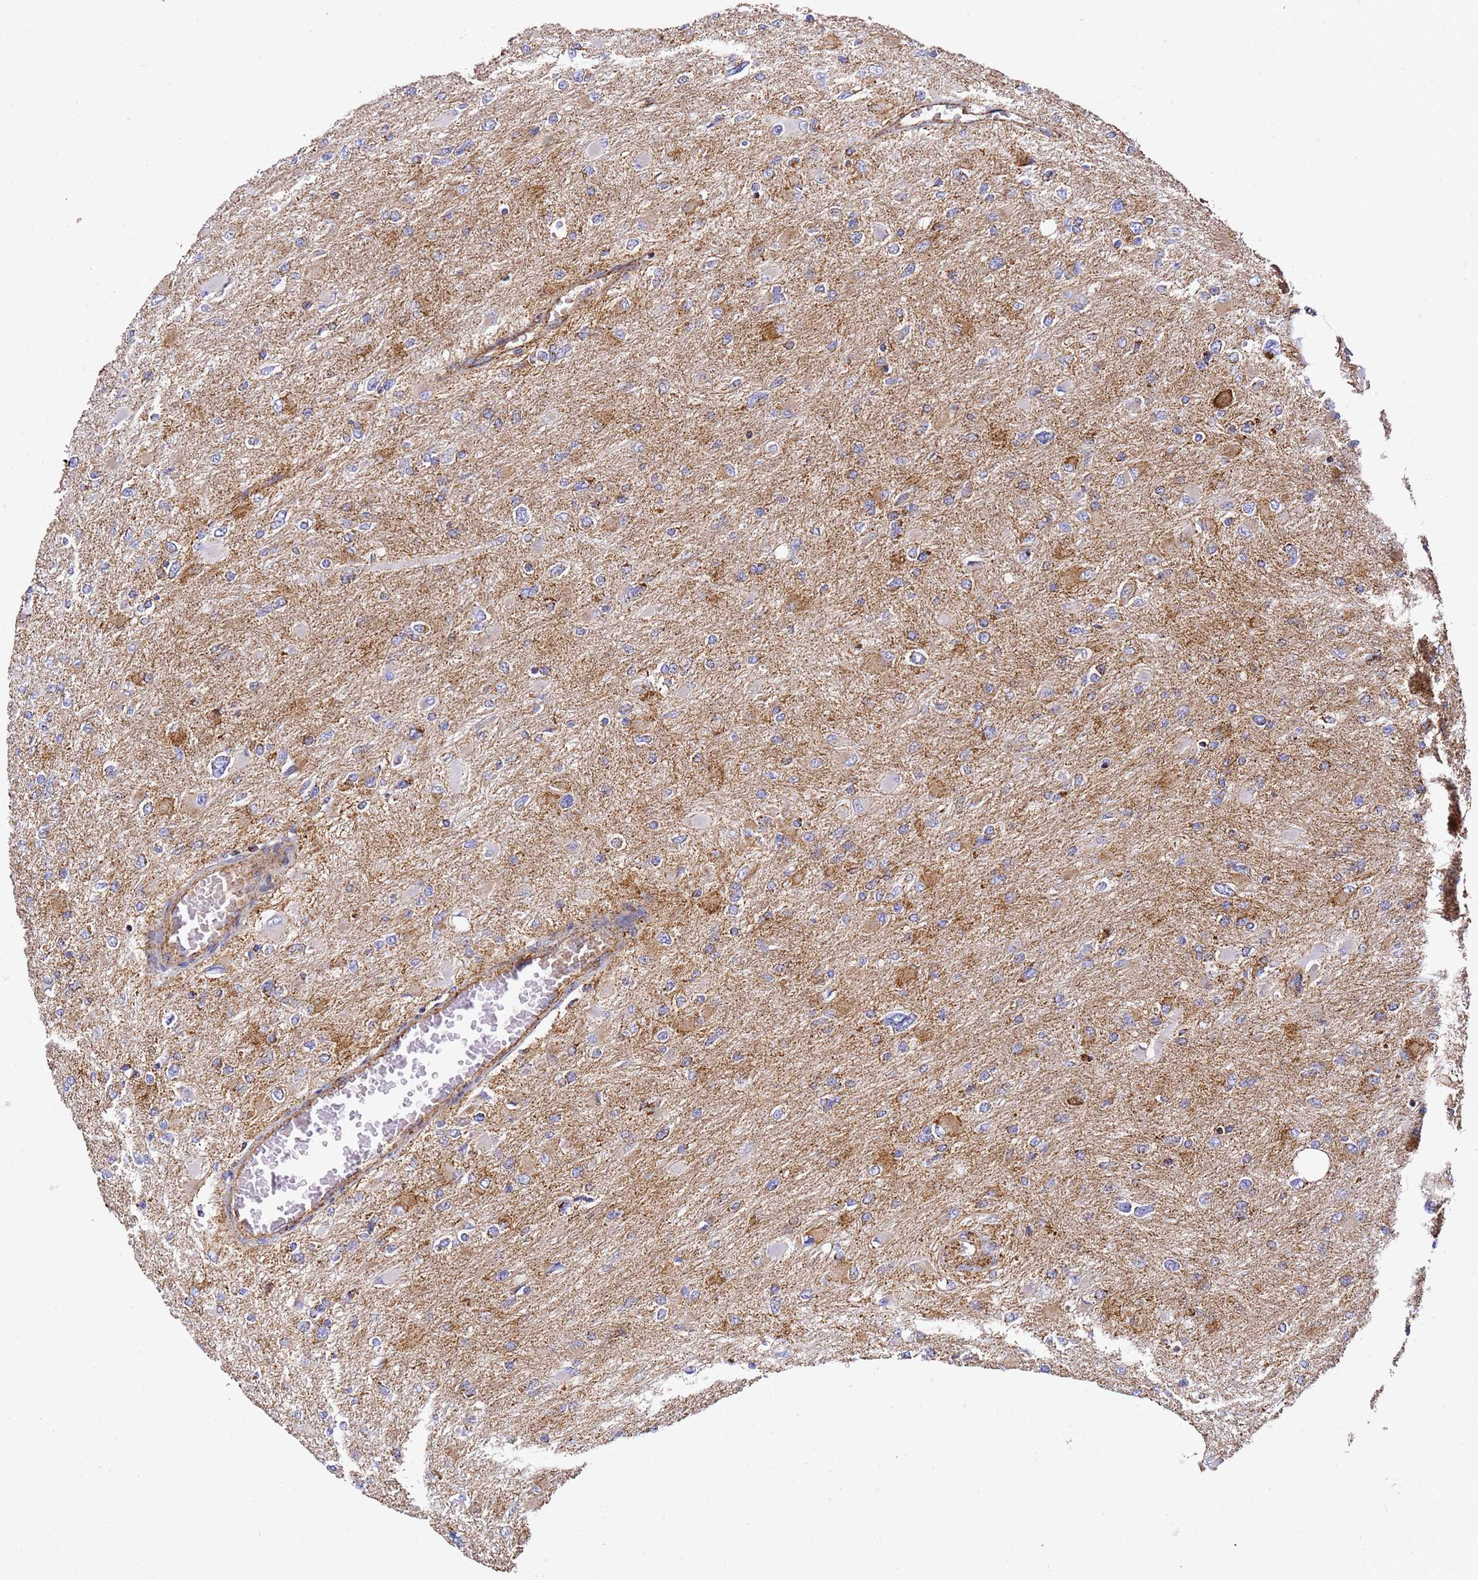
{"staining": {"intensity": "moderate", "quantity": "<25%", "location": "cytoplasmic/membranous"}, "tissue": "glioma", "cell_type": "Tumor cells", "image_type": "cancer", "snomed": [{"axis": "morphology", "description": "Glioma, malignant, High grade"}, {"axis": "topography", "description": "Cerebral cortex"}], "caption": "Protein expression analysis of glioma reveals moderate cytoplasmic/membranous expression in approximately <25% of tumor cells.", "gene": "NDUFA3", "patient": {"sex": "female", "age": 36}}